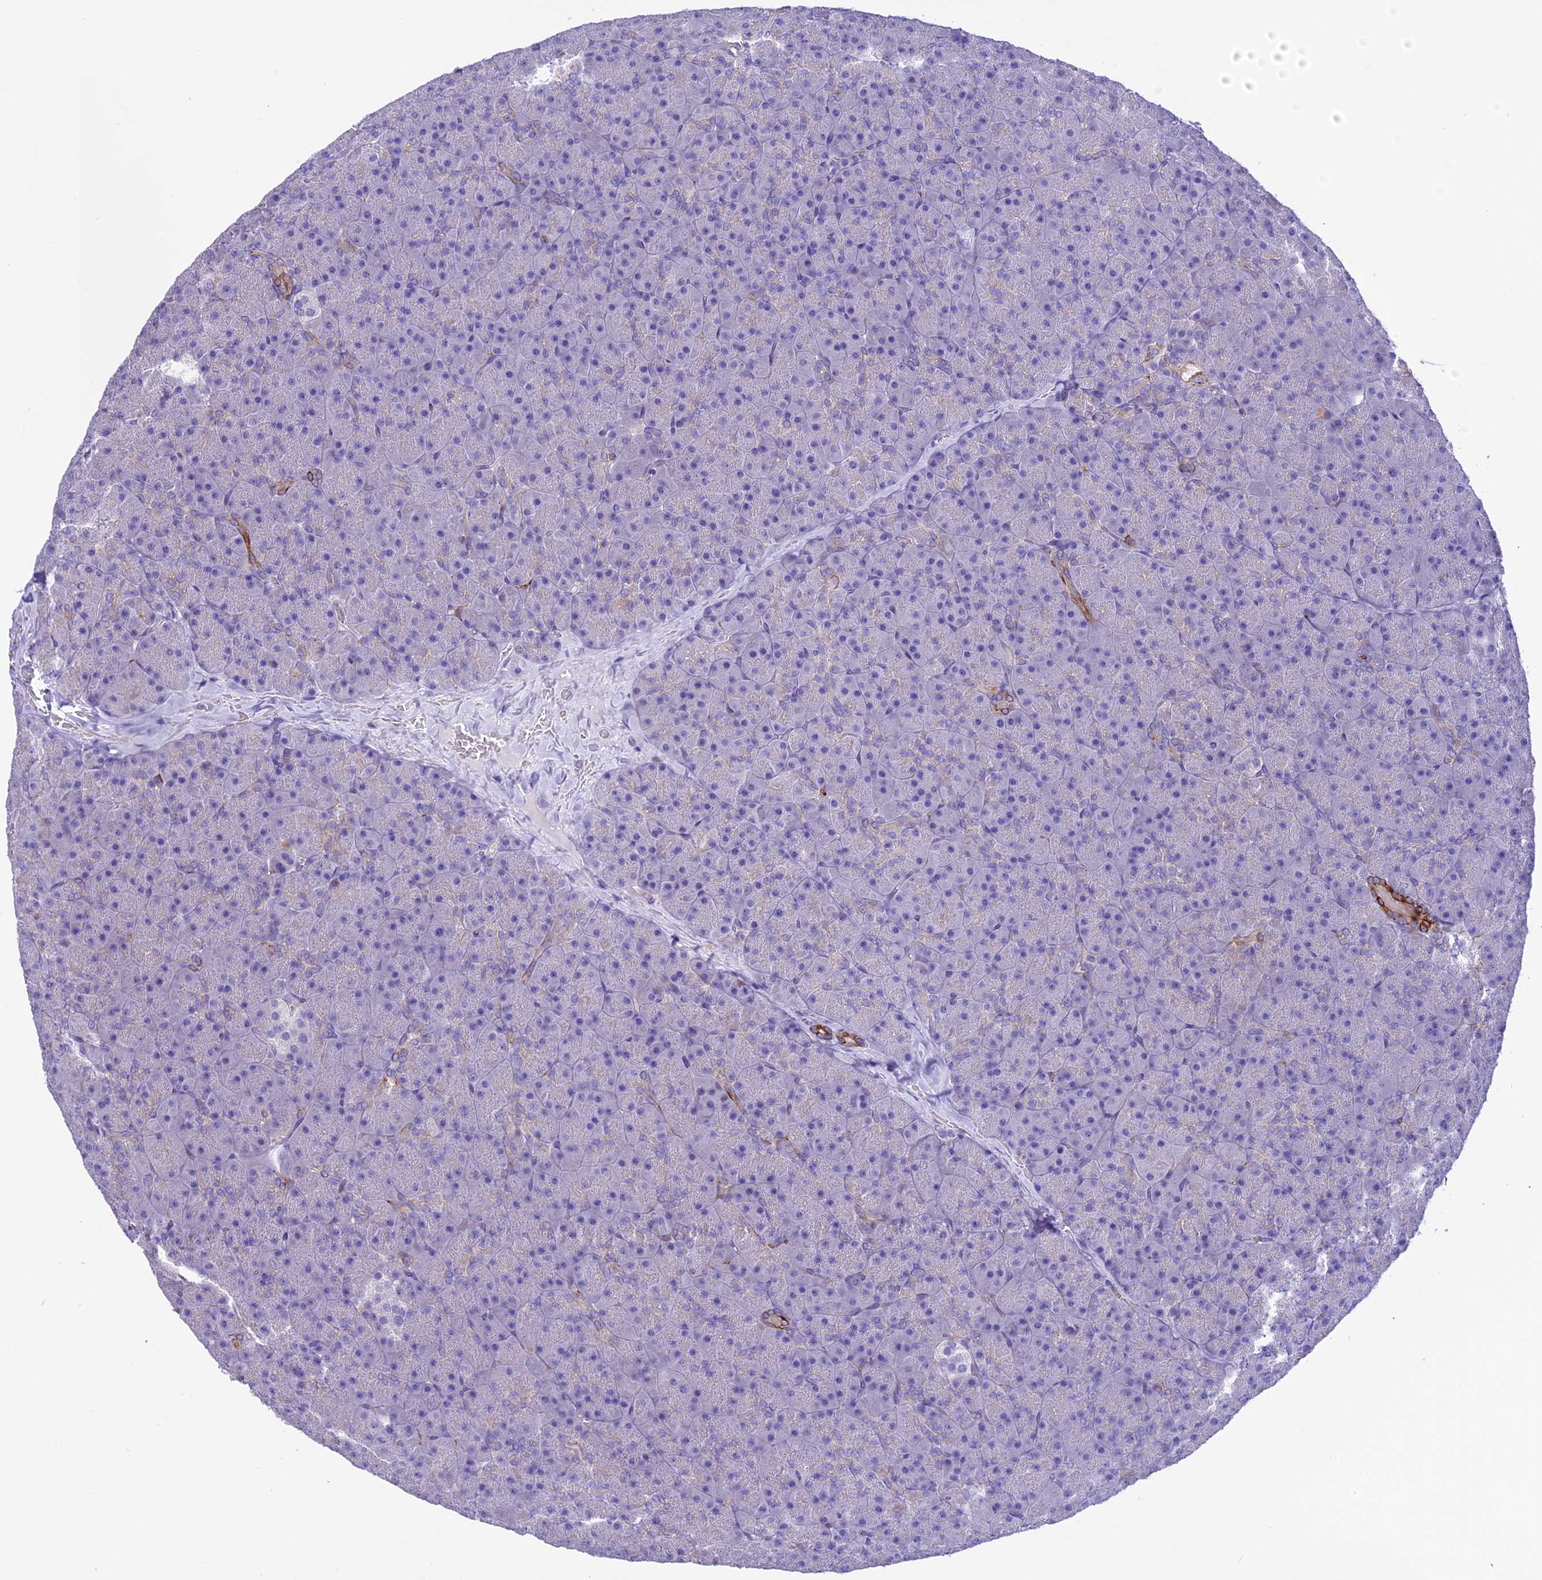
{"staining": {"intensity": "strong", "quantity": "<25%", "location": "cytoplasmic/membranous"}, "tissue": "pancreas", "cell_type": "Exocrine glandular cells", "image_type": "normal", "snomed": [{"axis": "morphology", "description": "Normal tissue, NOS"}, {"axis": "topography", "description": "Pancreas"}], "caption": "Strong cytoplasmic/membranous positivity for a protein is seen in about <25% of exocrine glandular cells of unremarkable pancreas using IHC.", "gene": "NOD2", "patient": {"sex": "male", "age": 36}}